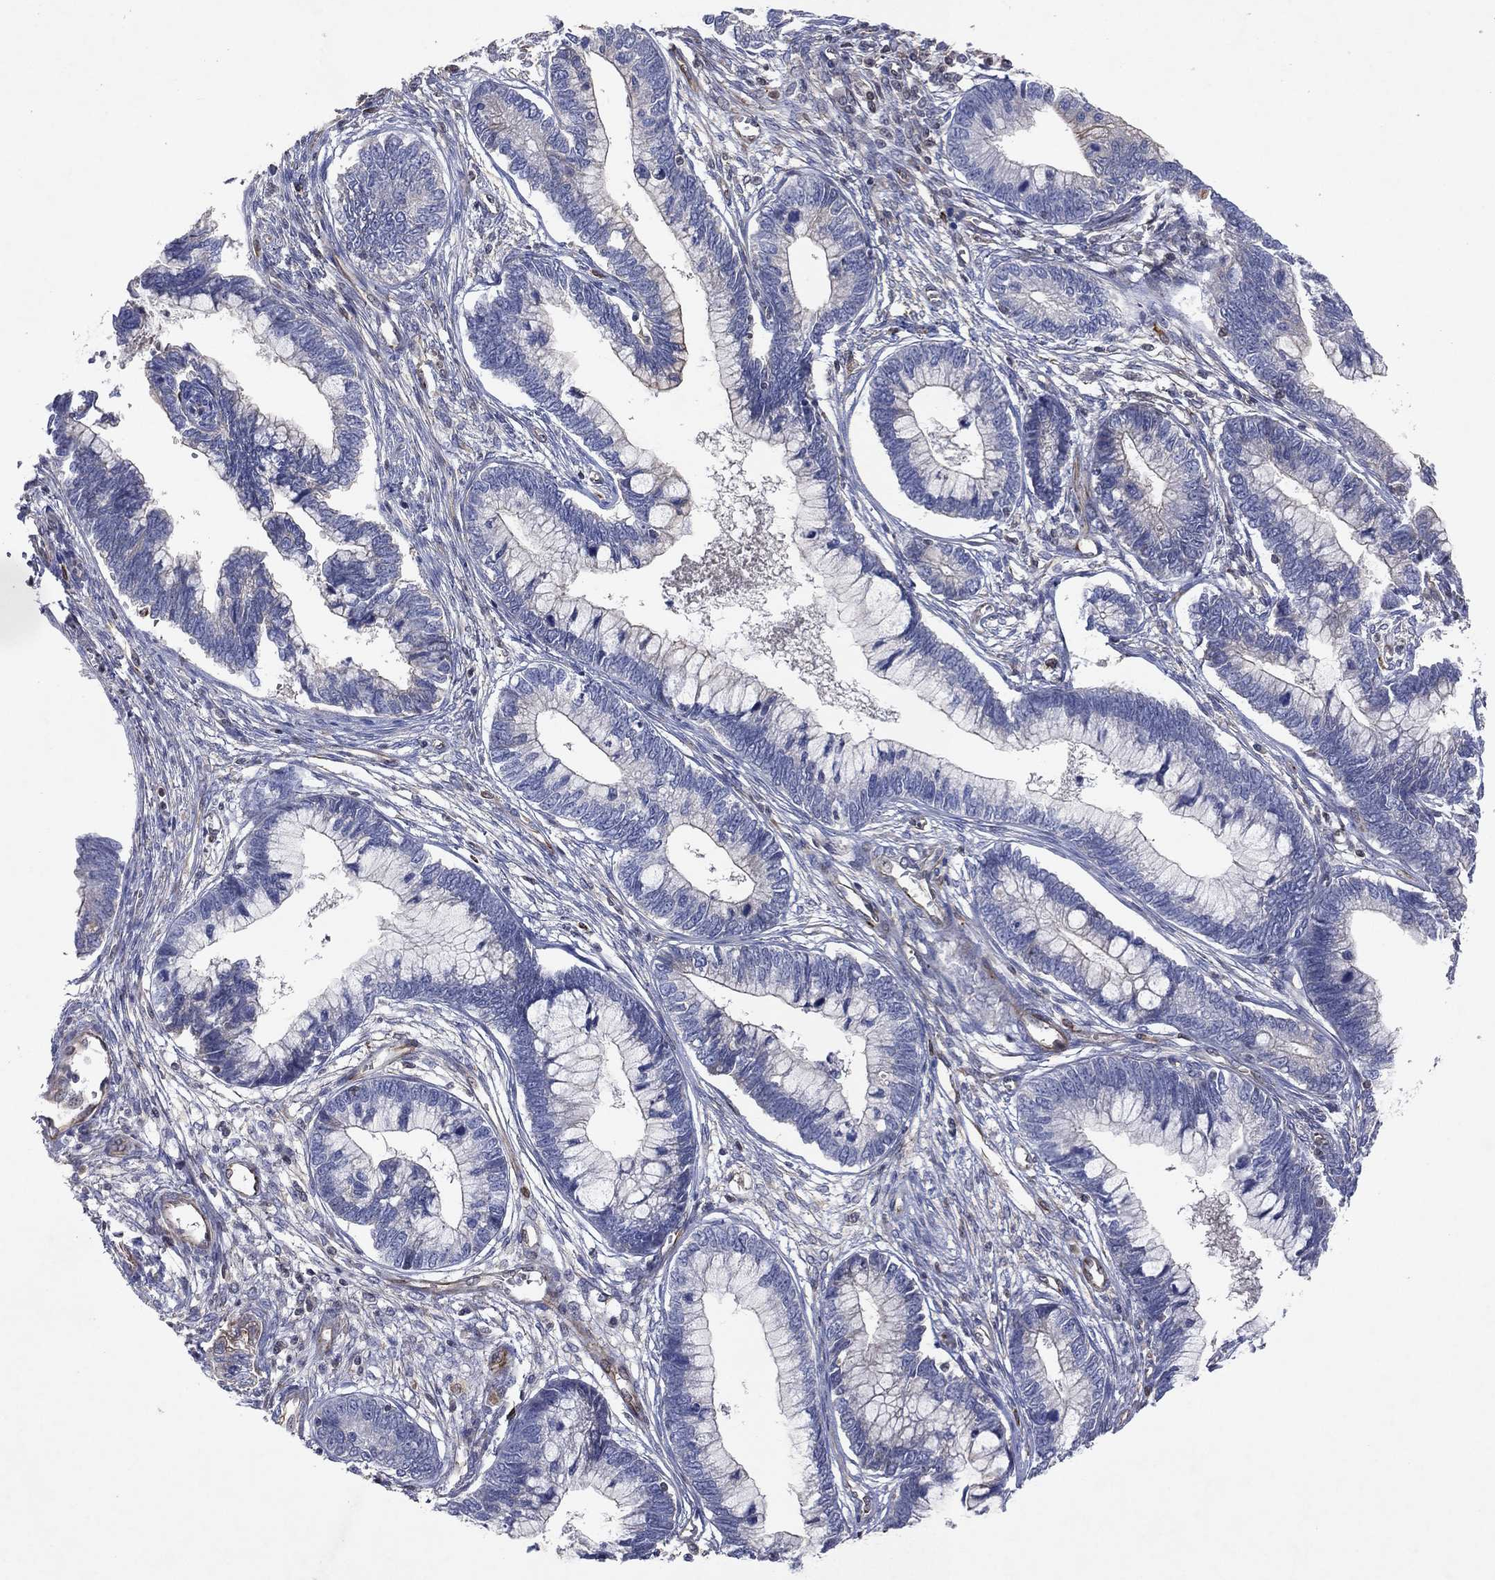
{"staining": {"intensity": "negative", "quantity": "none", "location": "none"}, "tissue": "cervical cancer", "cell_type": "Tumor cells", "image_type": "cancer", "snomed": [{"axis": "morphology", "description": "Adenocarcinoma, NOS"}, {"axis": "topography", "description": "Cervix"}], "caption": "Human cervical cancer stained for a protein using immunohistochemistry (IHC) demonstrates no staining in tumor cells.", "gene": "FLI1", "patient": {"sex": "female", "age": 44}}